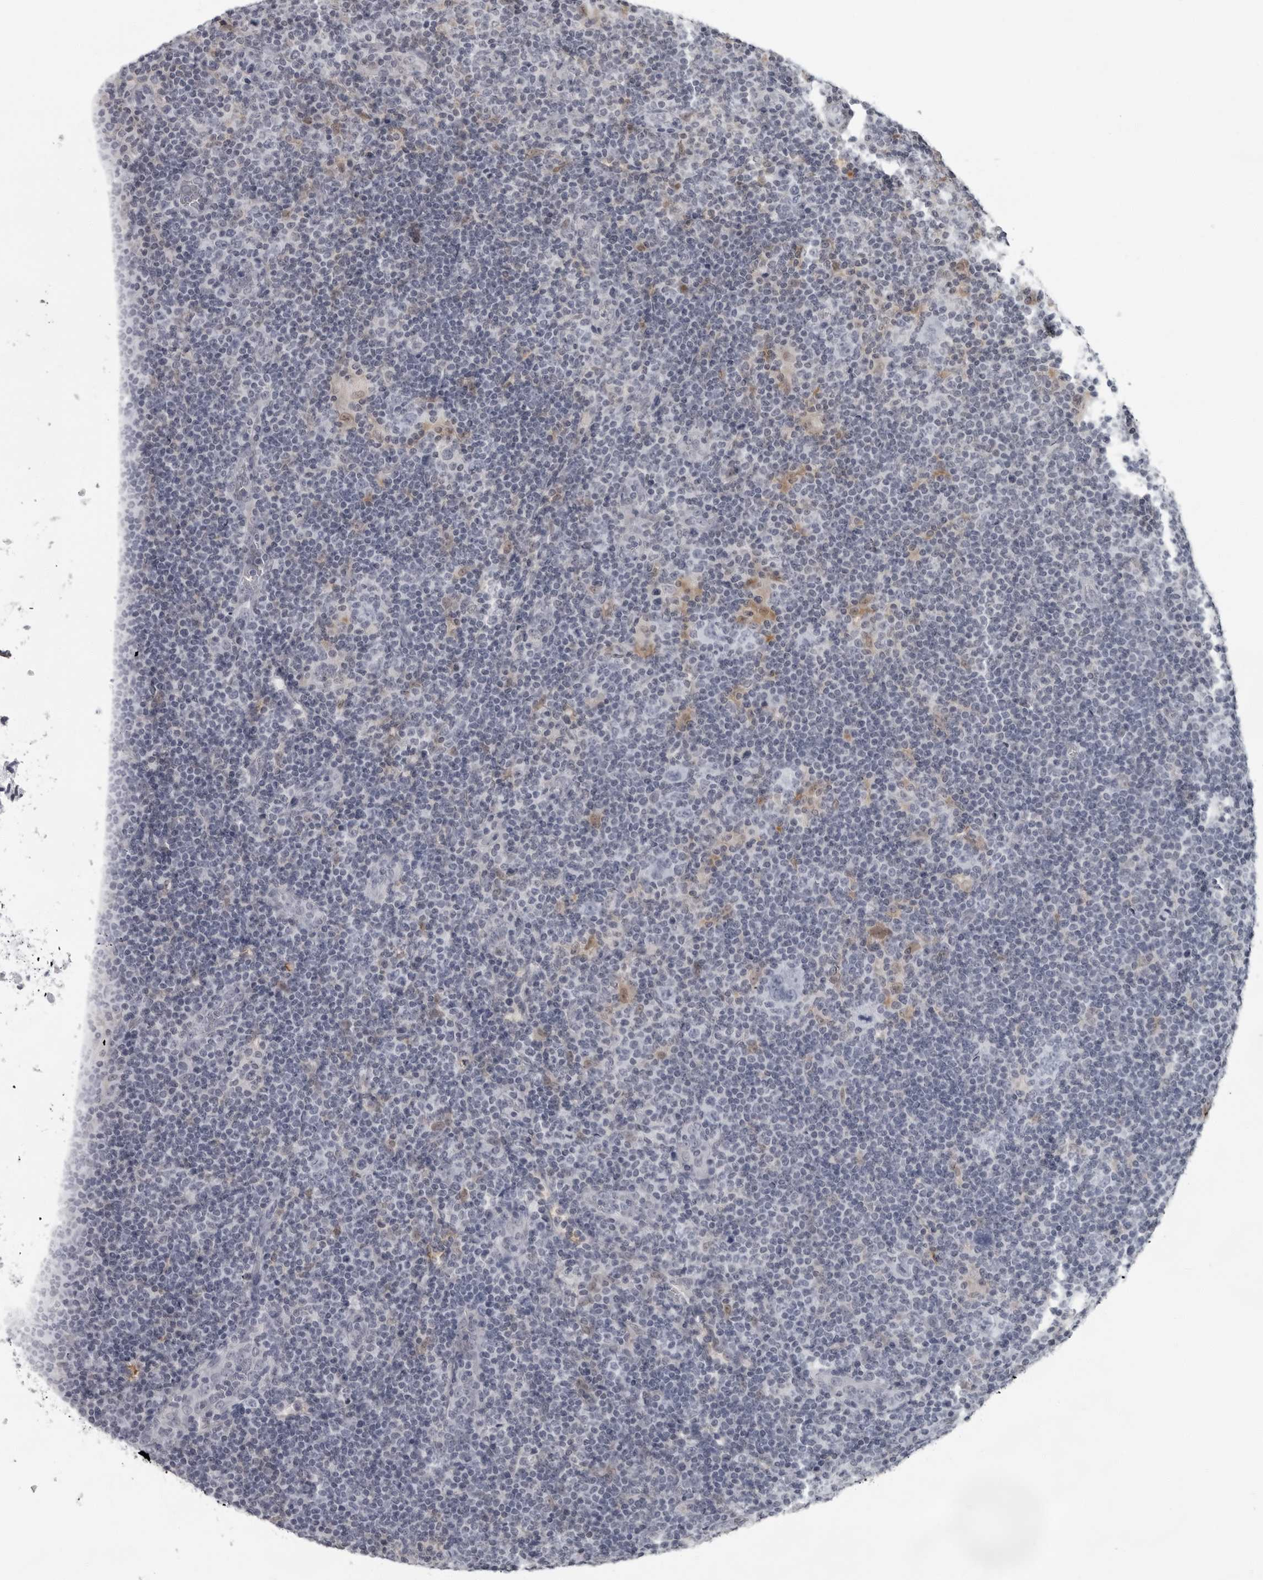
{"staining": {"intensity": "negative", "quantity": "none", "location": "none"}, "tissue": "lymphoma", "cell_type": "Tumor cells", "image_type": "cancer", "snomed": [{"axis": "morphology", "description": "Hodgkin's disease, NOS"}, {"axis": "topography", "description": "Lymph node"}], "caption": "An immunohistochemistry (IHC) micrograph of lymphoma is shown. There is no staining in tumor cells of lymphoma. (Immunohistochemistry, brightfield microscopy, high magnification).", "gene": "LZIC", "patient": {"sex": "female", "age": 57}}